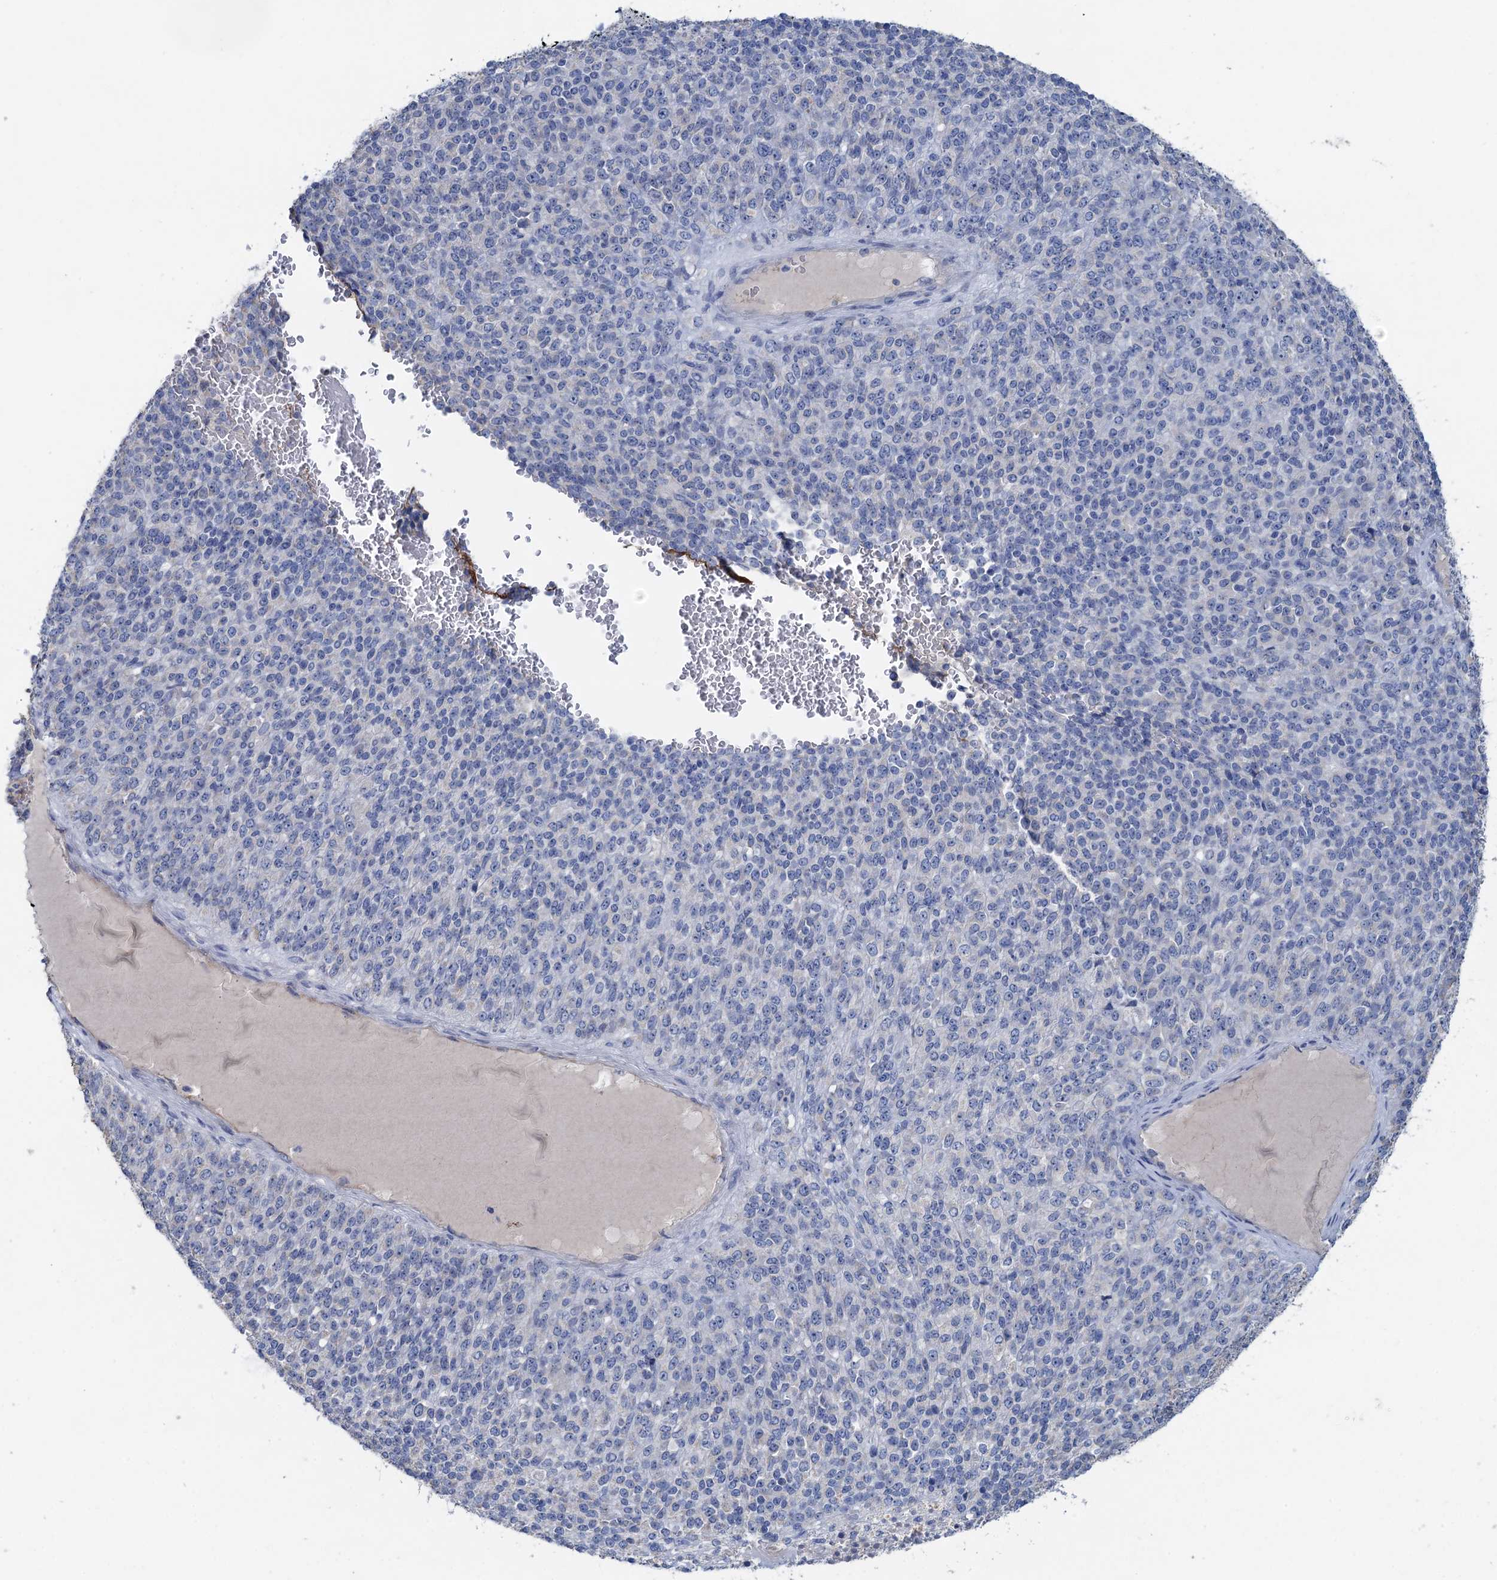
{"staining": {"intensity": "negative", "quantity": "none", "location": "none"}, "tissue": "melanoma", "cell_type": "Tumor cells", "image_type": "cancer", "snomed": [{"axis": "morphology", "description": "Malignant melanoma, Metastatic site"}, {"axis": "topography", "description": "Brain"}], "caption": "Melanoma stained for a protein using immunohistochemistry shows no positivity tumor cells.", "gene": "PLLP", "patient": {"sex": "female", "age": 56}}